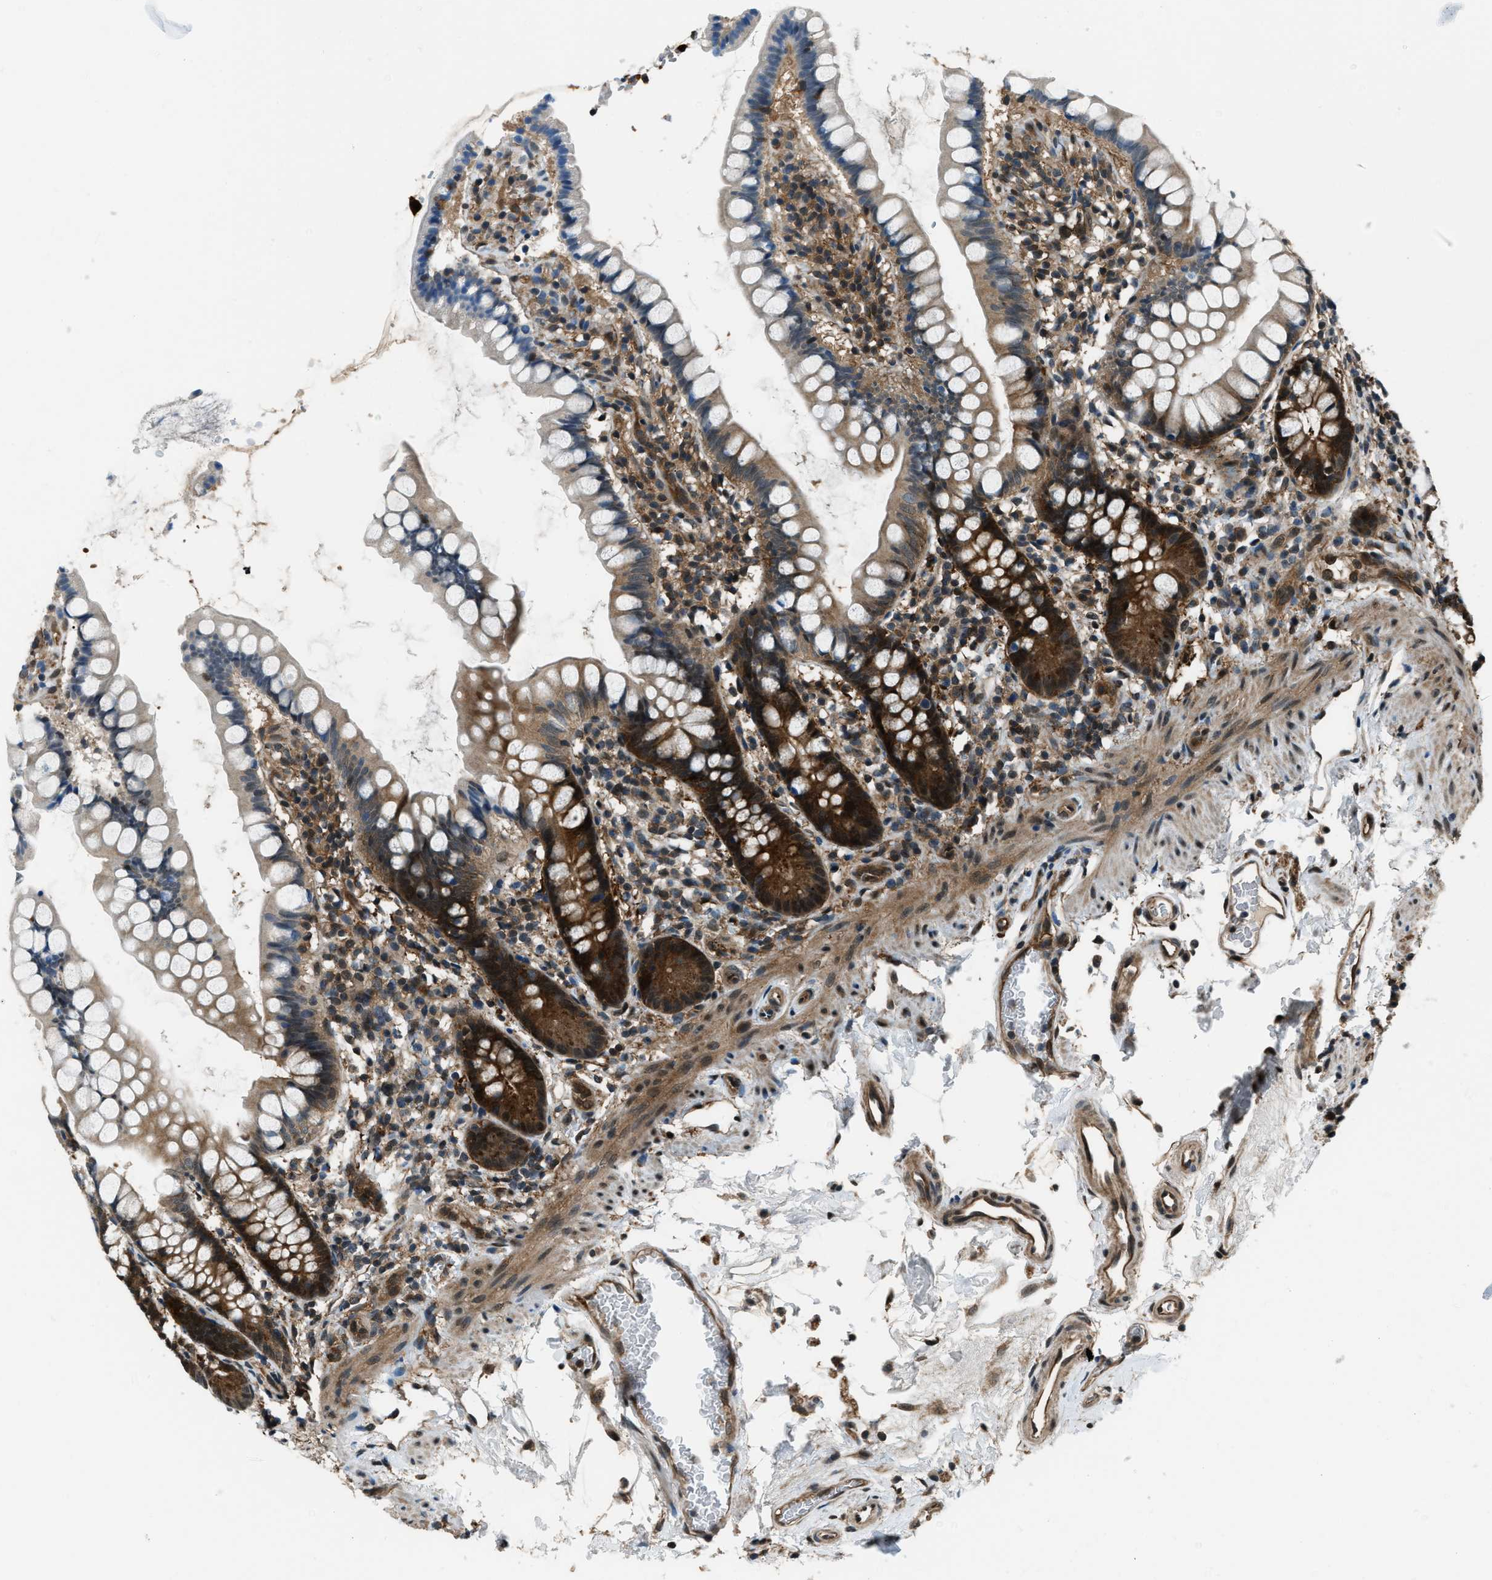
{"staining": {"intensity": "strong", "quantity": "25%-75%", "location": "cytoplasmic/membranous"}, "tissue": "small intestine", "cell_type": "Glandular cells", "image_type": "normal", "snomed": [{"axis": "morphology", "description": "Normal tissue, NOS"}, {"axis": "topography", "description": "Small intestine"}], "caption": "This micrograph exhibits unremarkable small intestine stained with IHC to label a protein in brown. The cytoplasmic/membranous of glandular cells show strong positivity for the protein. Nuclei are counter-stained blue.", "gene": "NUDCD3", "patient": {"sex": "female", "age": 84}}